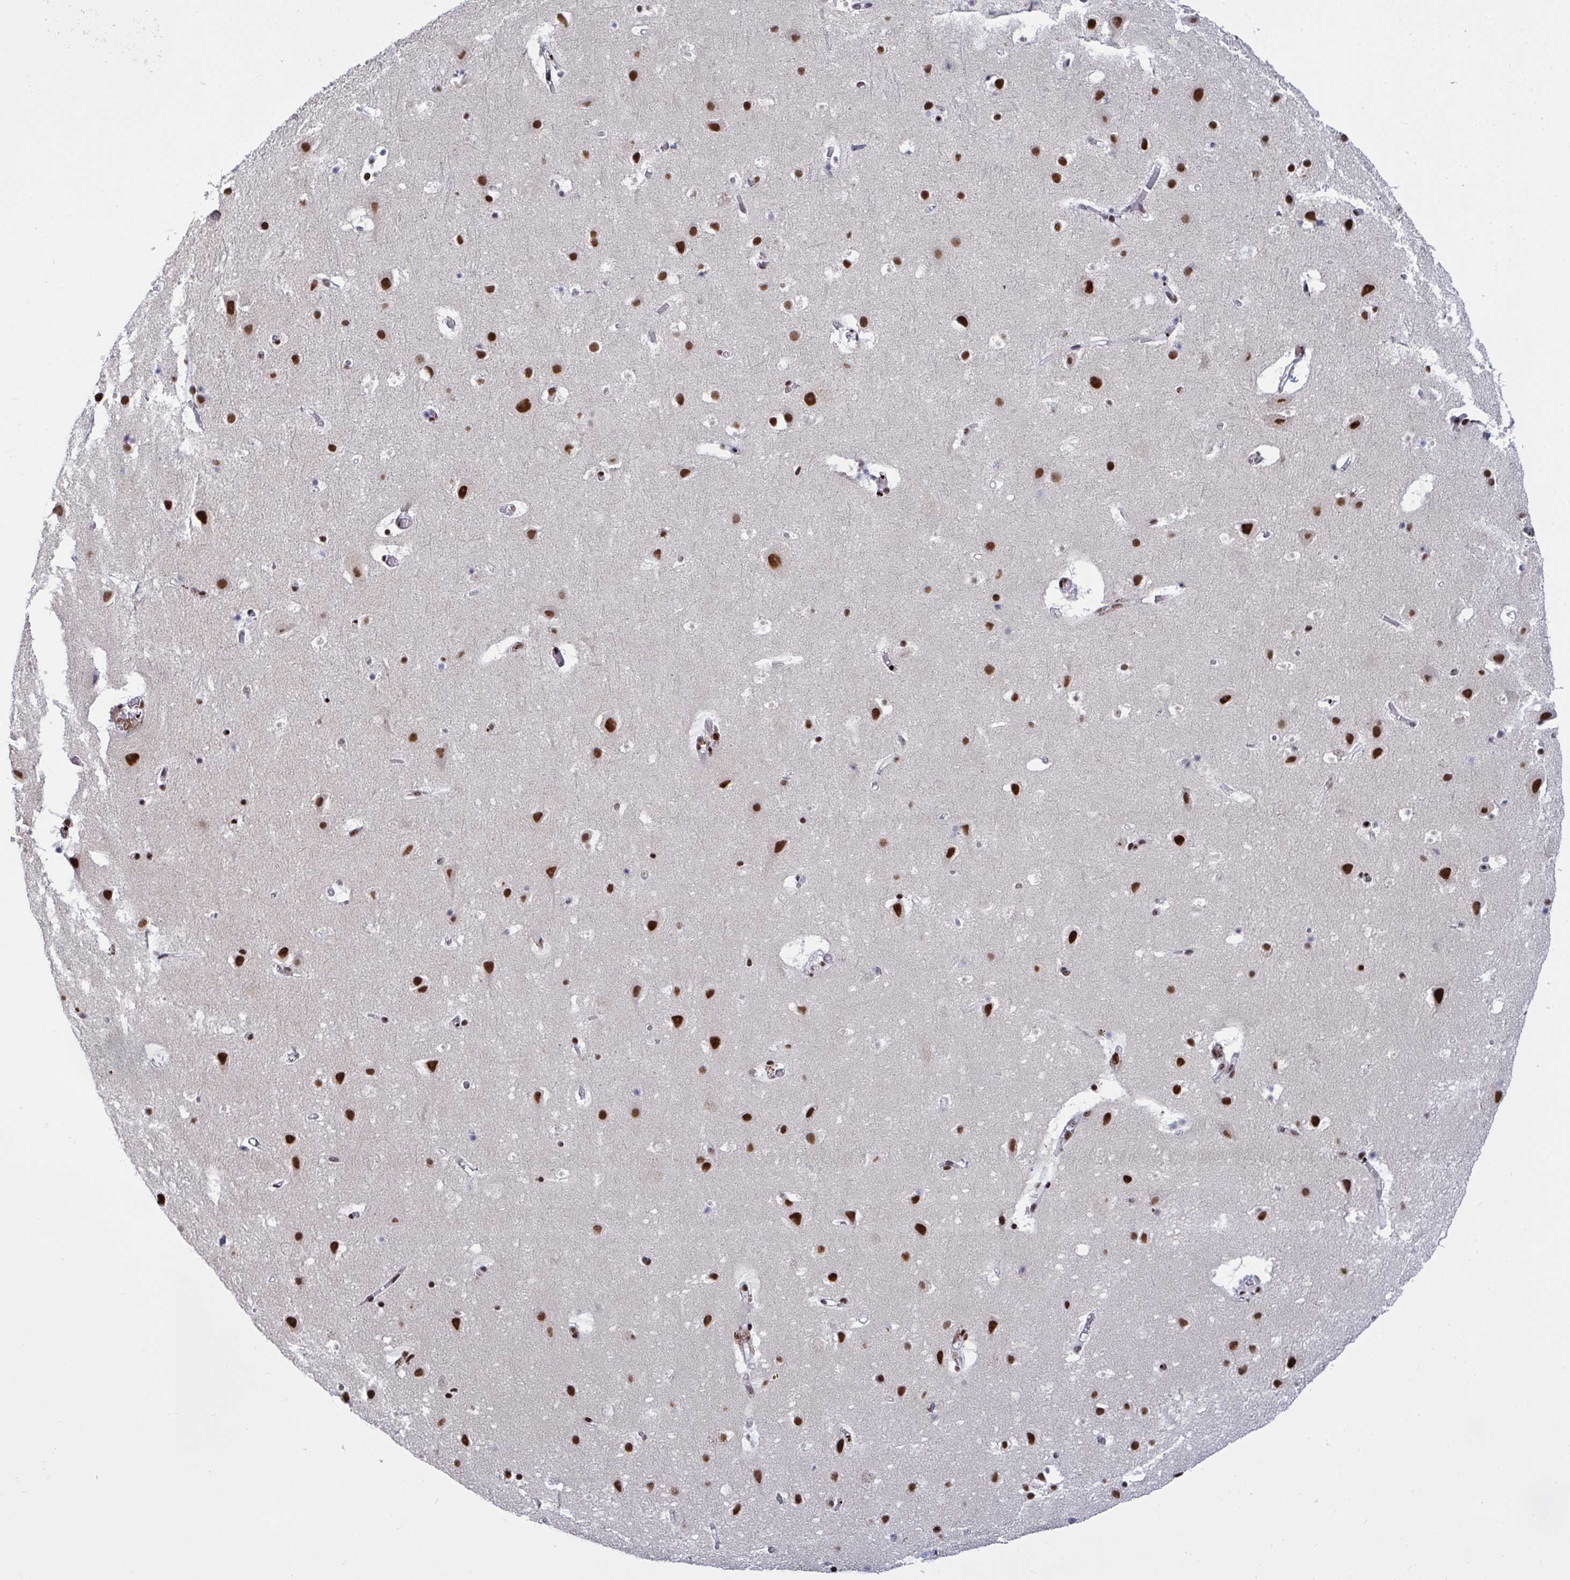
{"staining": {"intensity": "strong", "quantity": ">75%", "location": "nuclear"}, "tissue": "cerebral cortex", "cell_type": "Endothelial cells", "image_type": "normal", "snomed": [{"axis": "morphology", "description": "Normal tissue, NOS"}, {"axis": "topography", "description": "Cerebral cortex"}], "caption": "A histopathology image of cerebral cortex stained for a protein exhibits strong nuclear brown staining in endothelial cells.", "gene": "ZNF607", "patient": {"sex": "female", "age": 42}}